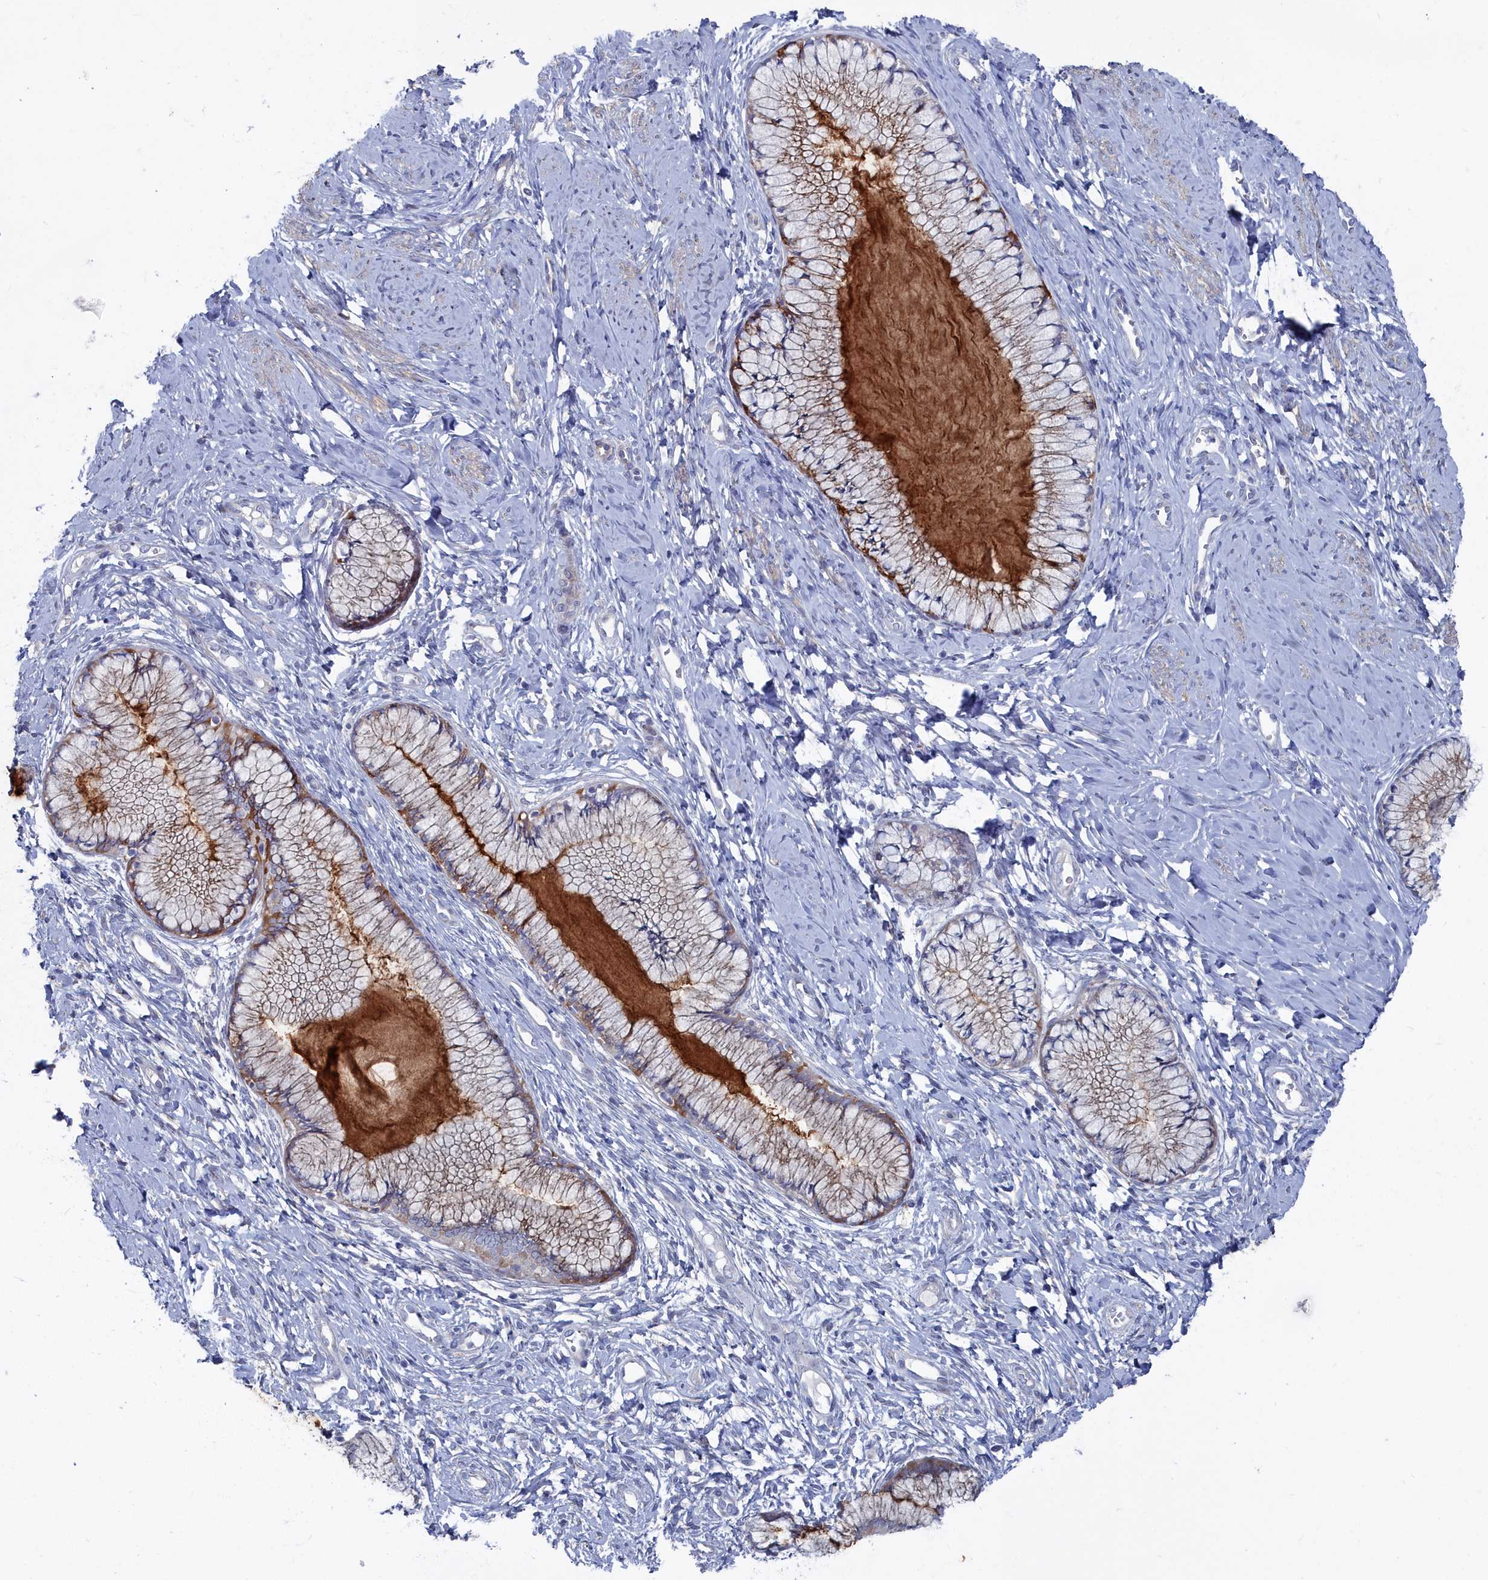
{"staining": {"intensity": "moderate", "quantity": "25%-75%", "location": "cytoplasmic/membranous"}, "tissue": "cervix", "cell_type": "Glandular cells", "image_type": "normal", "snomed": [{"axis": "morphology", "description": "Normal tissue, NOS"}, {"axis": "topography", "description": "Cervix"}], "caption": "IHC of normal human cervix exhibits medium levels of moderate cytoplasmic/membranous positivity in approximately 25%-75% of glandular cells.", "gene": "SHISAL2A", "patient": {"sex": "female", "age": 42}}